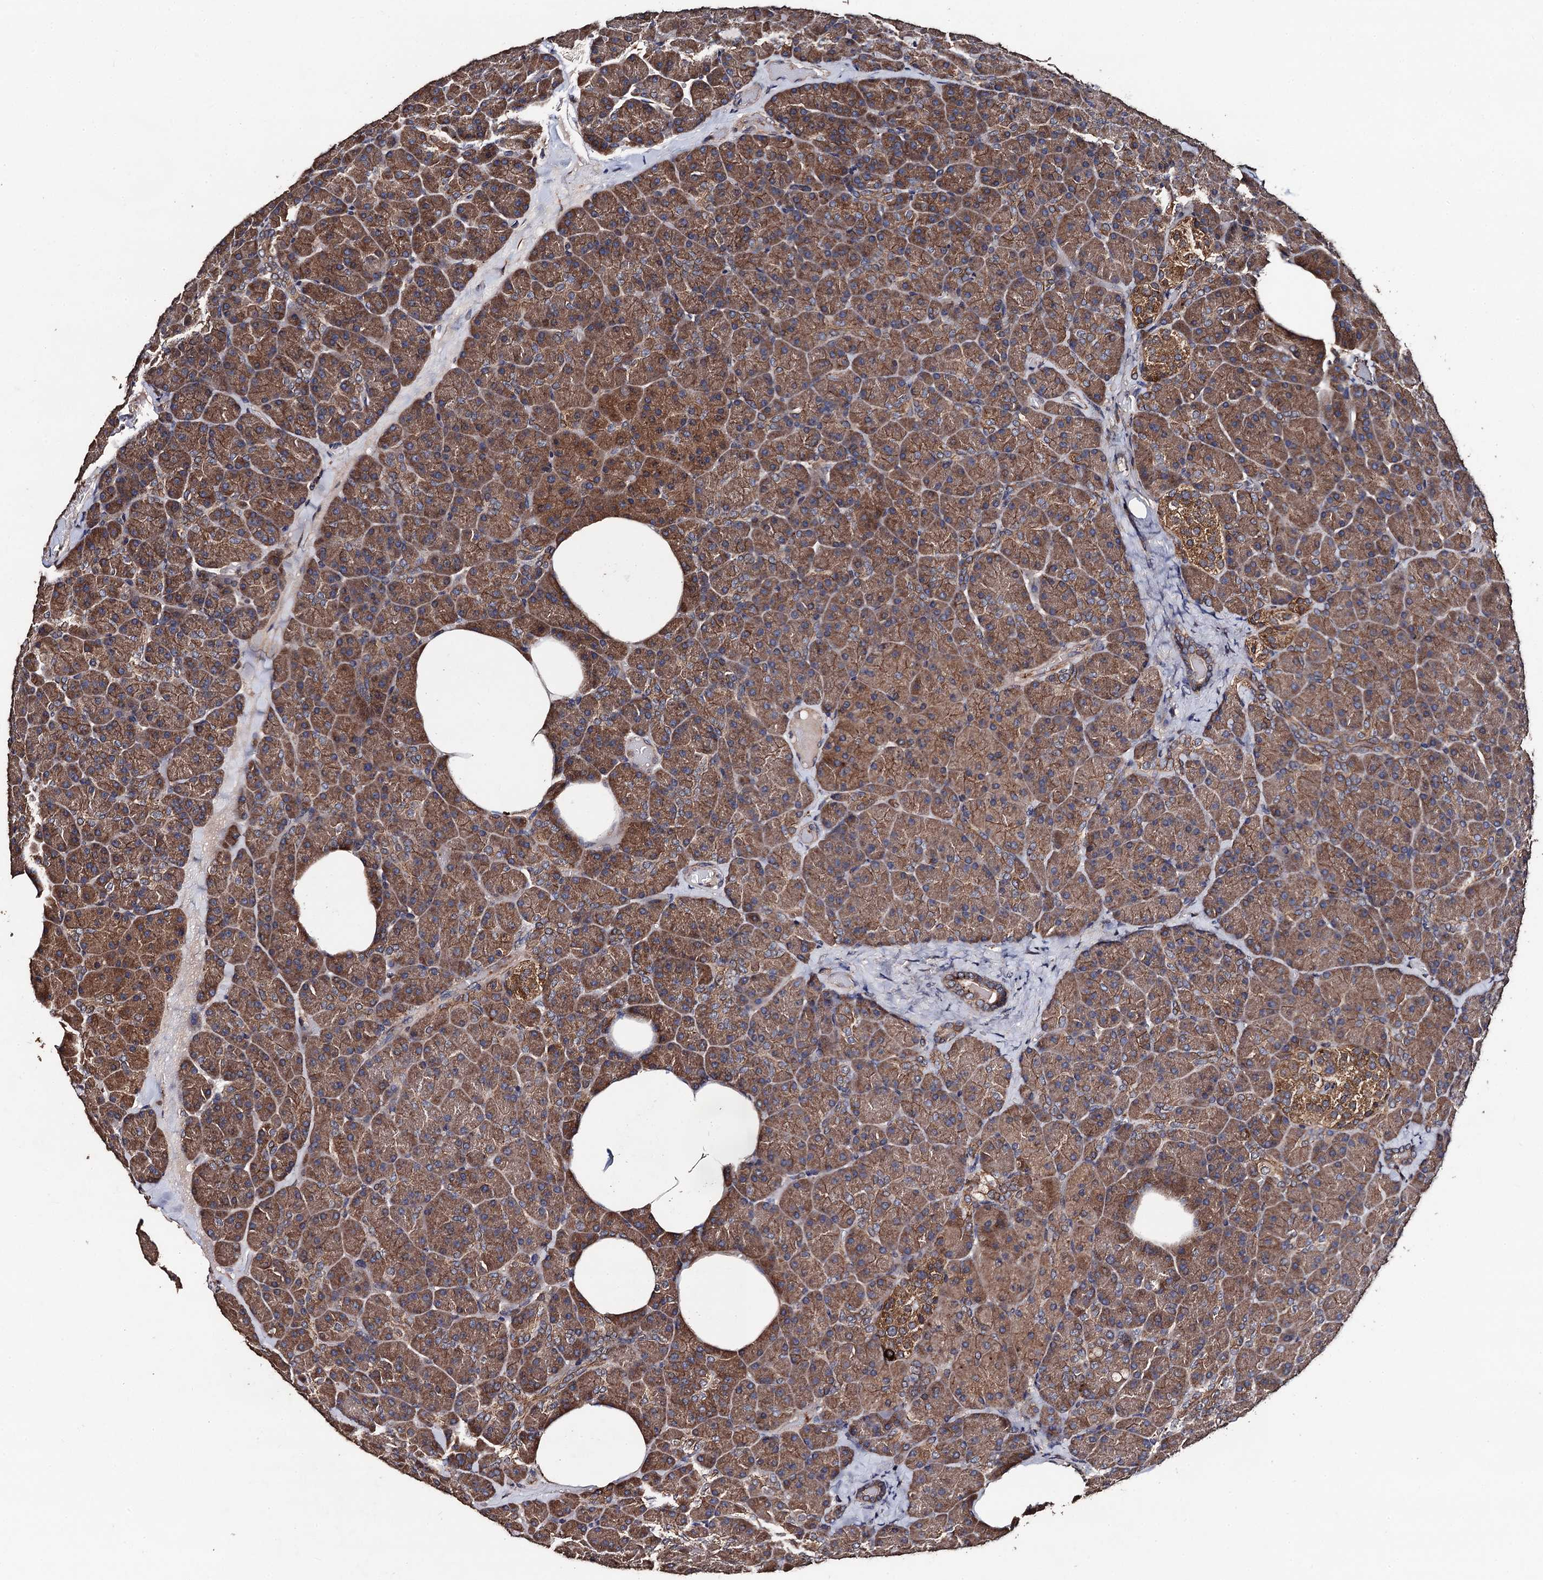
{"staining": {"intensity": "moderate", "quantity": ">75%", "location": "cytoplasmic/membranous"}, "tissue": "pancreas", "cell_type": "Exocrine glandular cells", "image_type": "normal", "snomed": [{"axis": "morphology", "description": "Normal tissue, NOS"}, {"axis": "morphology", "description": "Carcinoid, malignant, NOS"}, {"axis": "topography", "description": "Pancreas"}], "caption": "There is medium levels of moderate cytoplasmic/membranous expression in exocrine glandular cells of benign pancreas, as demonstrated by immunohistochemical staining (brown color).", "gene": "PPTC7", "patient": {"sex": "female", "age": 35}}